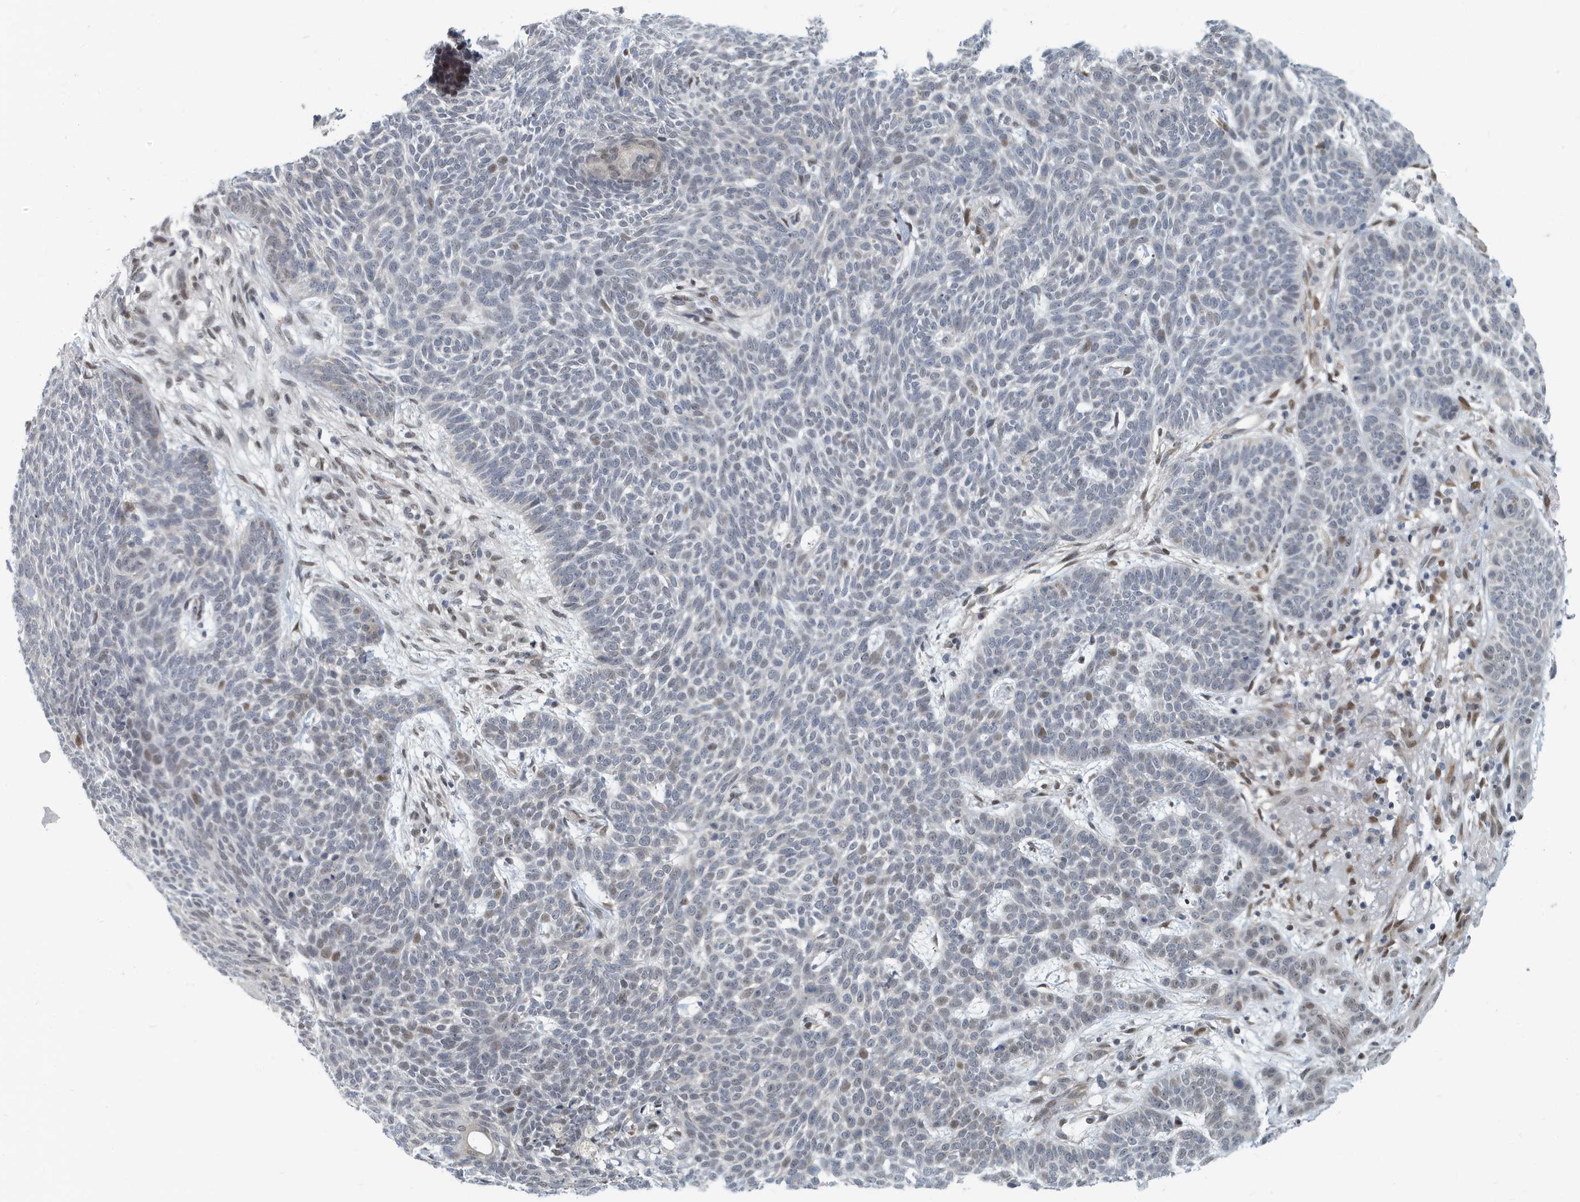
{"staining": {"intensity": "moderate", "quantity": "<25%", "location": "nuclear"}, "tissue": "skin cancer", "cell_type": "Tumor cells", "image_type": "cancer", "snomed": [{"axis": "morphology", "description": "Normal tissue, NOS"}, {"axis": "morphology", "description": "Basal cell carcinoma"}, {"axis": "topography", "description": "Skin"}], "caption": "The micrograph demonstrates immunohistochemical staining of skin basal cell carcinoma. There is moderate nuclear staining is present in about <25% of tumor cells.", "gene": "KIF15", "patient": {"sex": "male", "age": 64}}